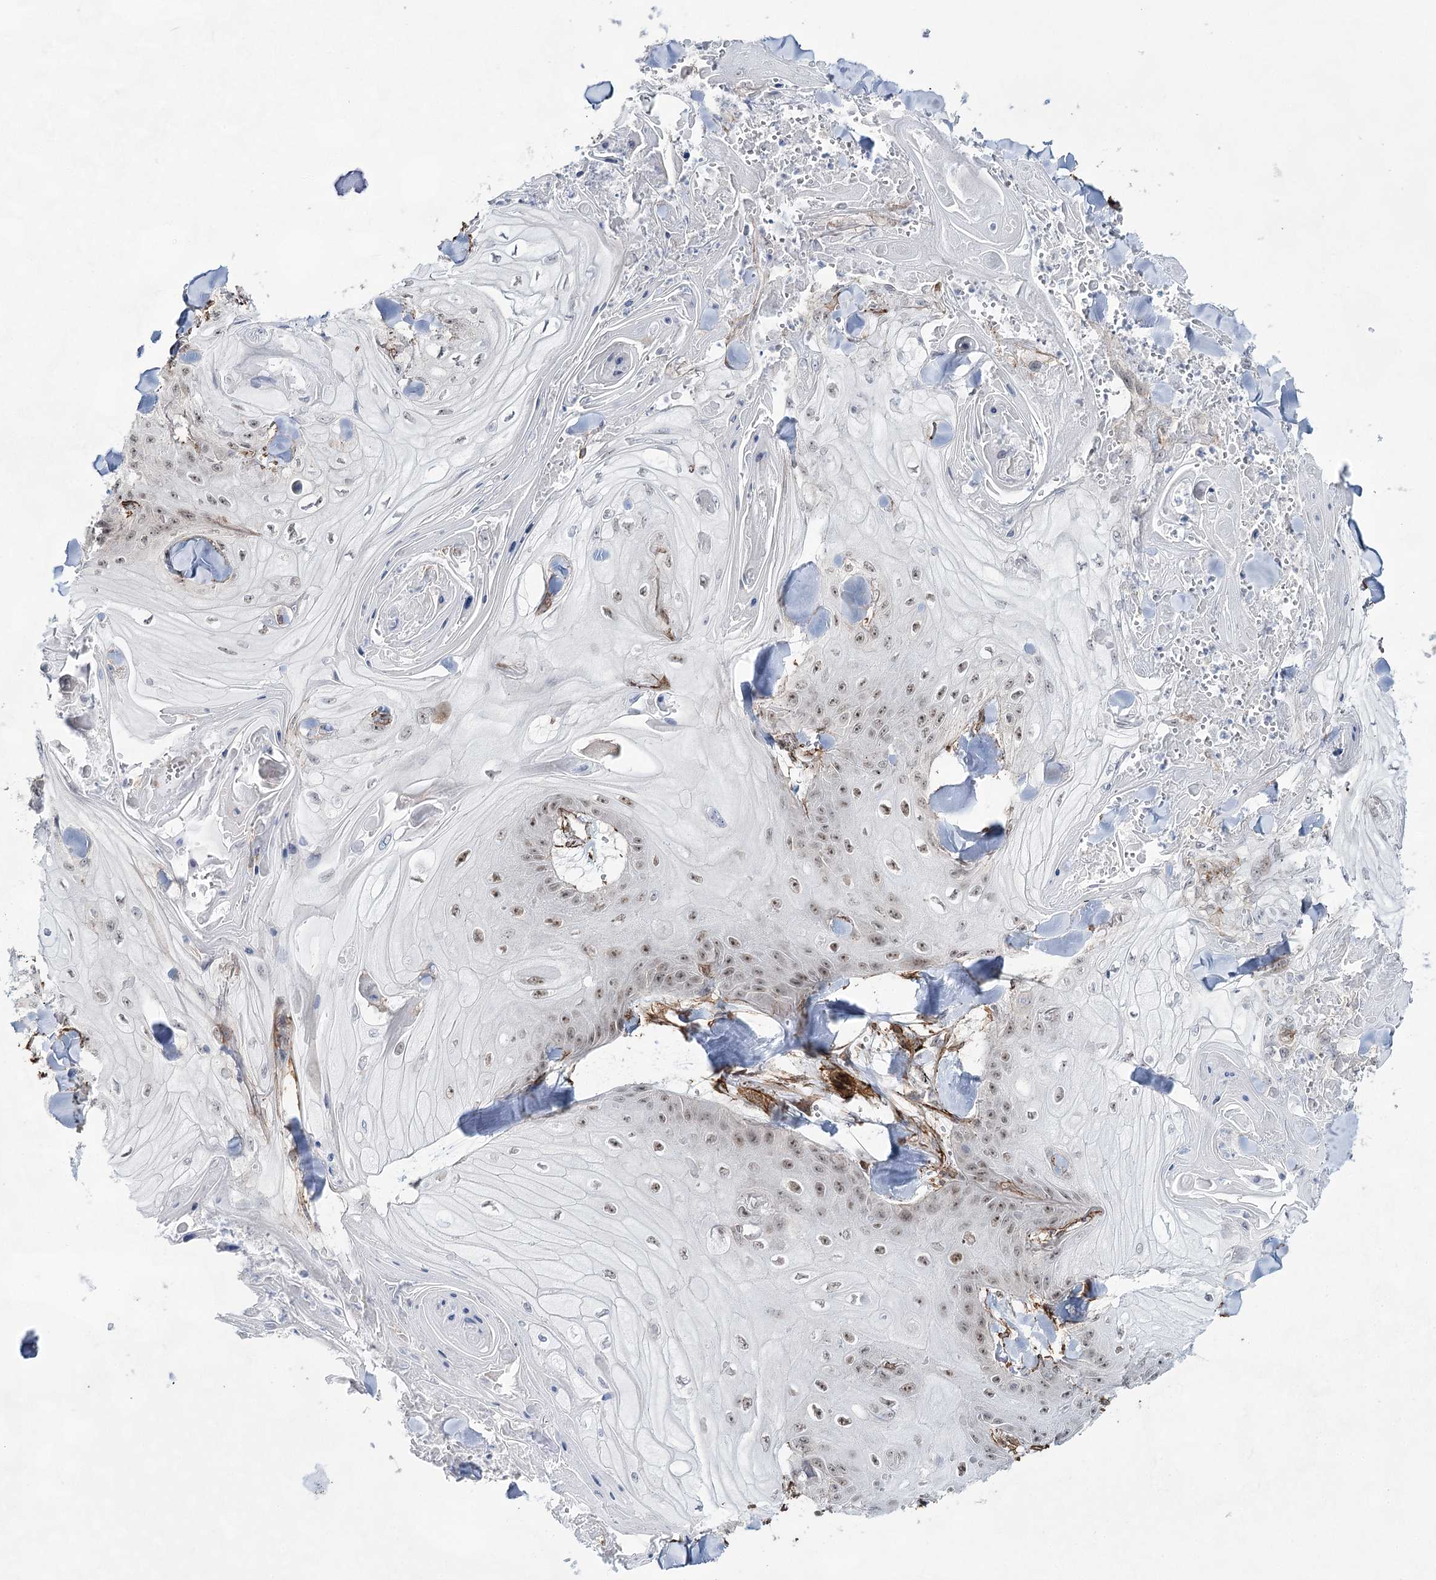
{"staining": {"intensity": "weak", "quantity": "25%-75%", "location": "nuclear"}, "tissue": "skin cancer", "cell_type": "Tumor cells", "image_type": "cancer", "snomed": [{"axis": "morphology", "description": "Squamous cell carcinoma, NOS"}, {"axis": "topography", "description": "Skin"}], "caption": "Protein positivity by IHC exhibits weak nuclear staining in about 25%-75% of tumor cells in skin squamous cell carcinoma. Immunohistochemistry stains the protein in brown and the nuclei are stained blue.", "gene": "CWF19L1", "patient": {"sex": "male", "age": 74}}